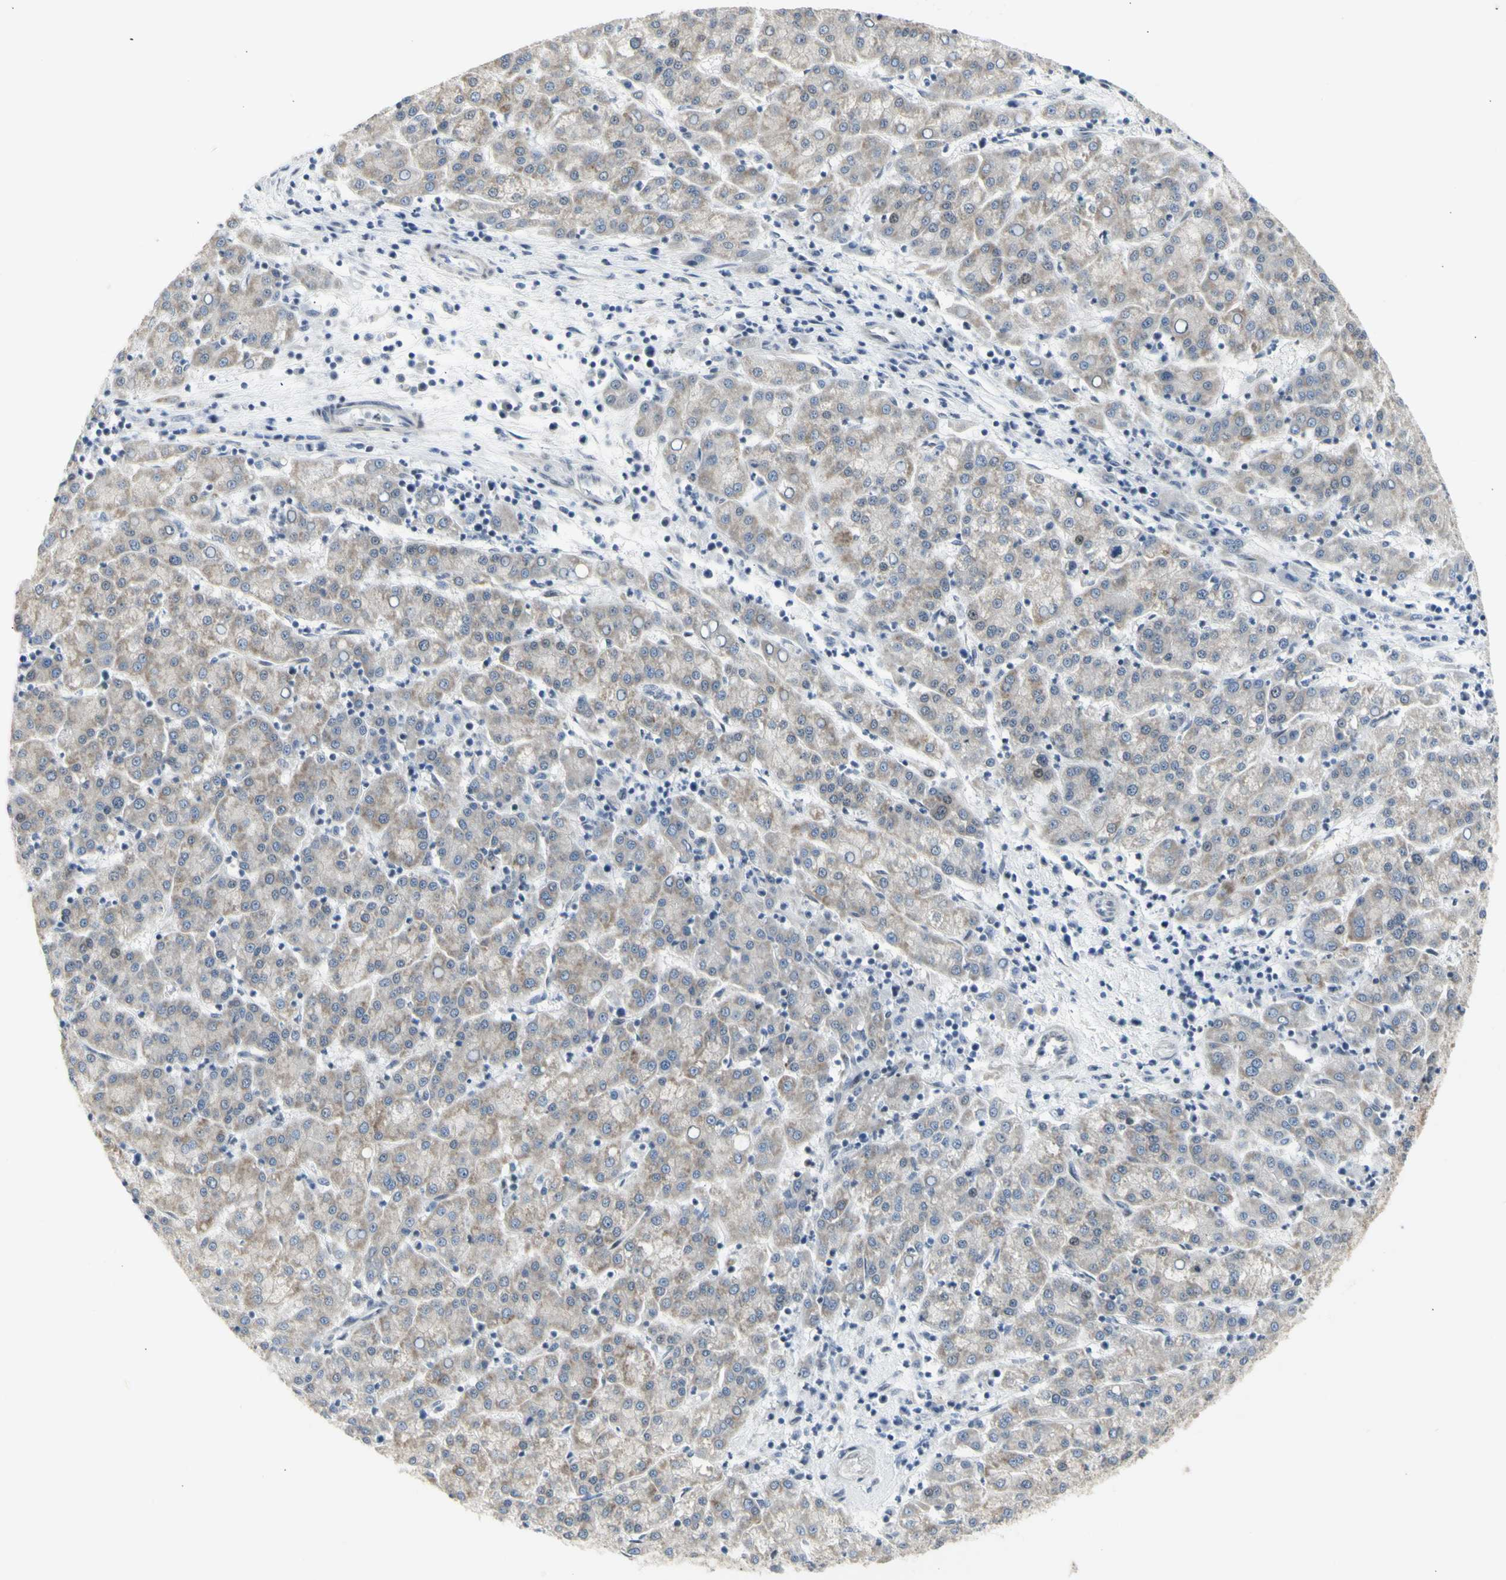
{"staining": {"intensity": "negative", "quantity": "none", "location": "none"}, "tissue": "liver cancer", "cell_type": "Tumor cells", "image_type": "cancer", "snomed": [{"axis": "morphology", "description": "Carcinoma, Hepatocellular, NOS"}, {"axis": "topography", "description": "Liver"}], "caption": "Photomicrograph shows no protein positivity in tumor cells of hepatocellular carcinoma (liver) tissue.", "gene": "DHRS7B", "patient": {"sex": "female", "age": 58}}